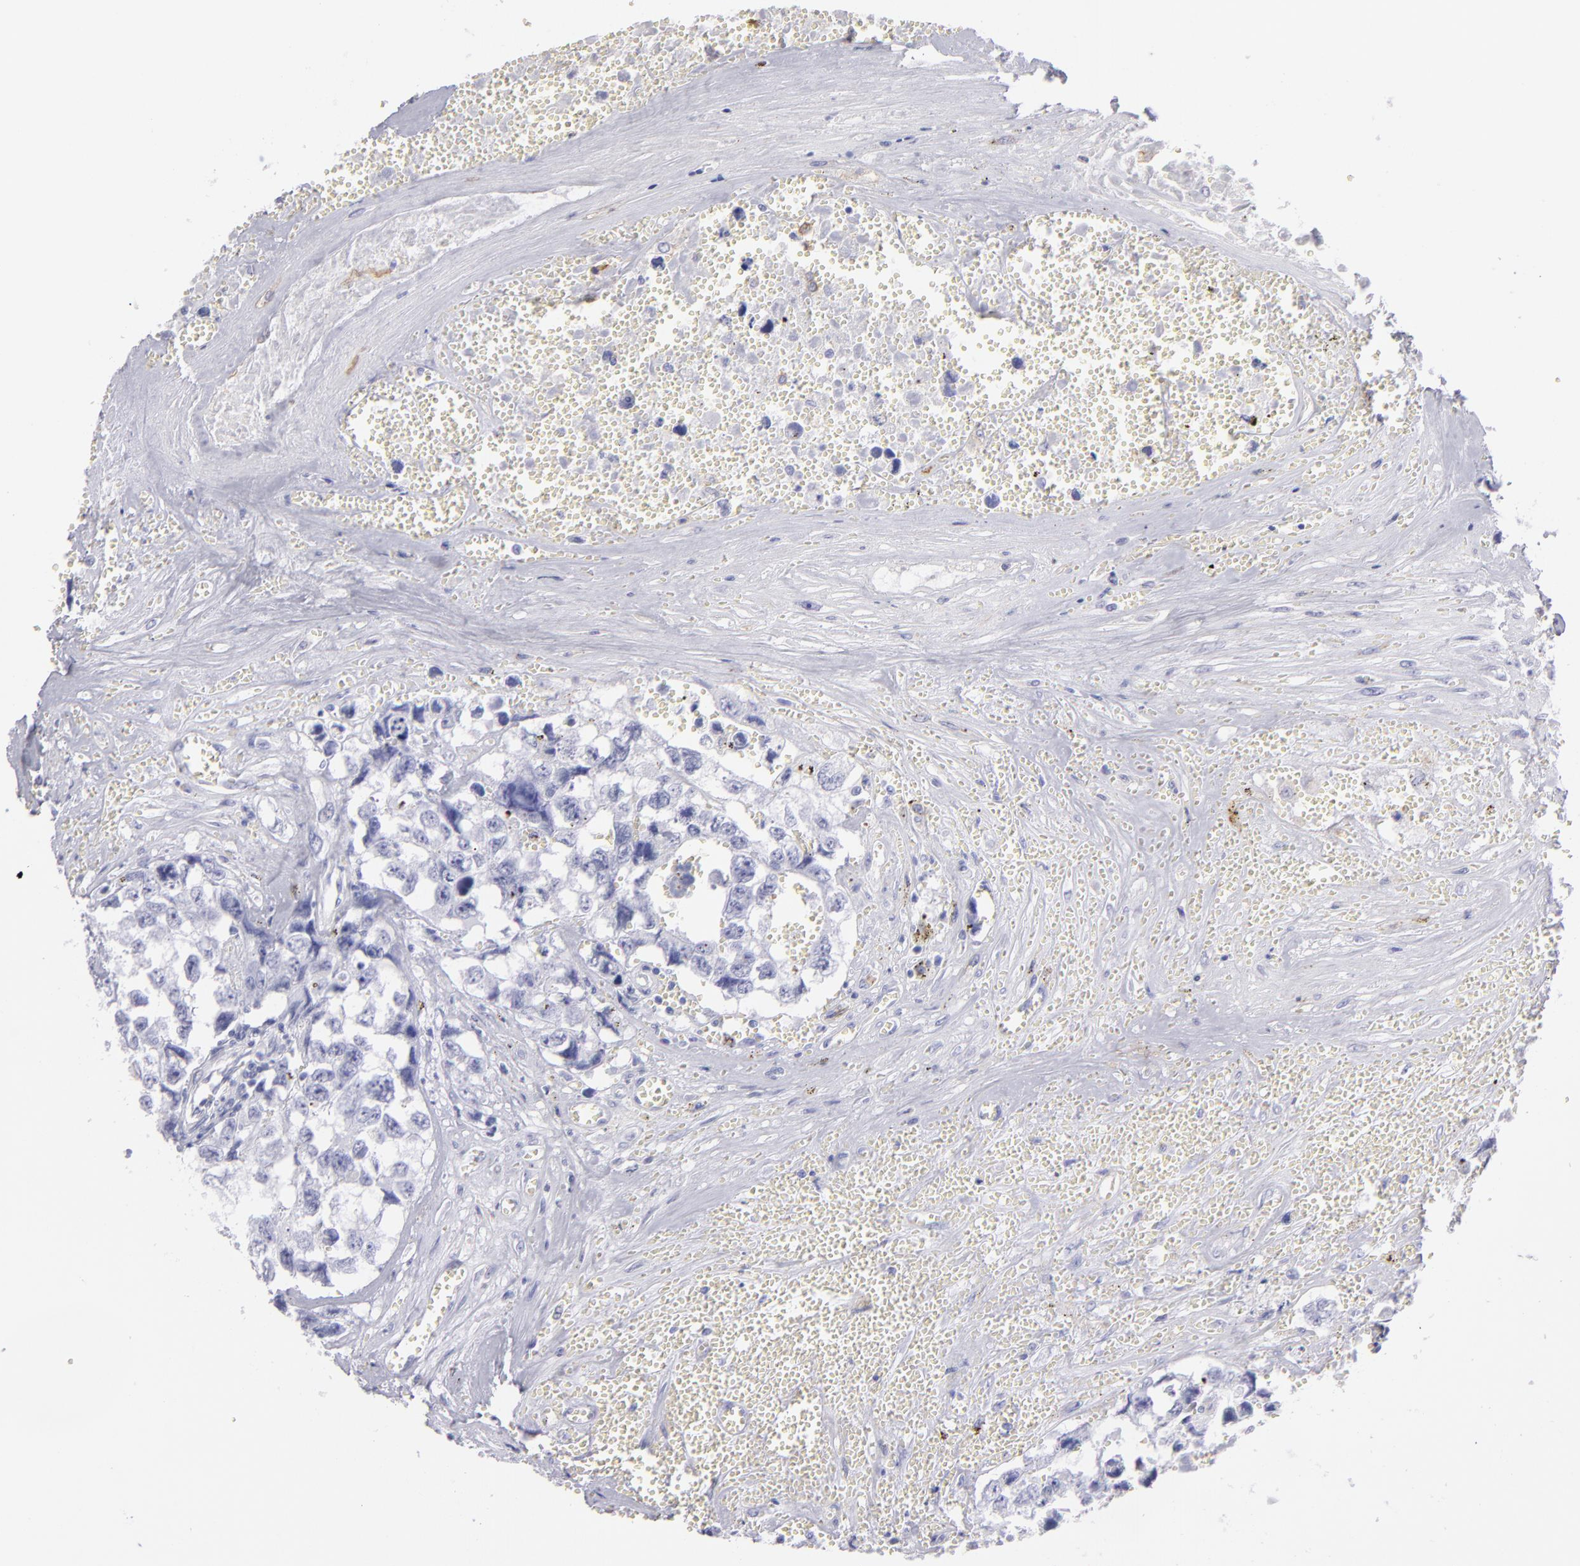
{"staining": {"intensity": "negative", "quantity": "none", "location": "none"}, "tissue": "testis cancer", "cell_type": "Tumor cells", "image_type": "cancer", "snomed": [{"axis": "morphology", "description": "Carcinoma, Embryonal, NOS"}, {"axis": "topography", "description": "Testis"}], "caption": "Human testis cancer (embryonal carcinoma) stained for a protein using immunohistochemistry (IHC) reveals no expression in tumor cells.", "gene": "THBD", "patient": {"sex": "male", "age": 31}}